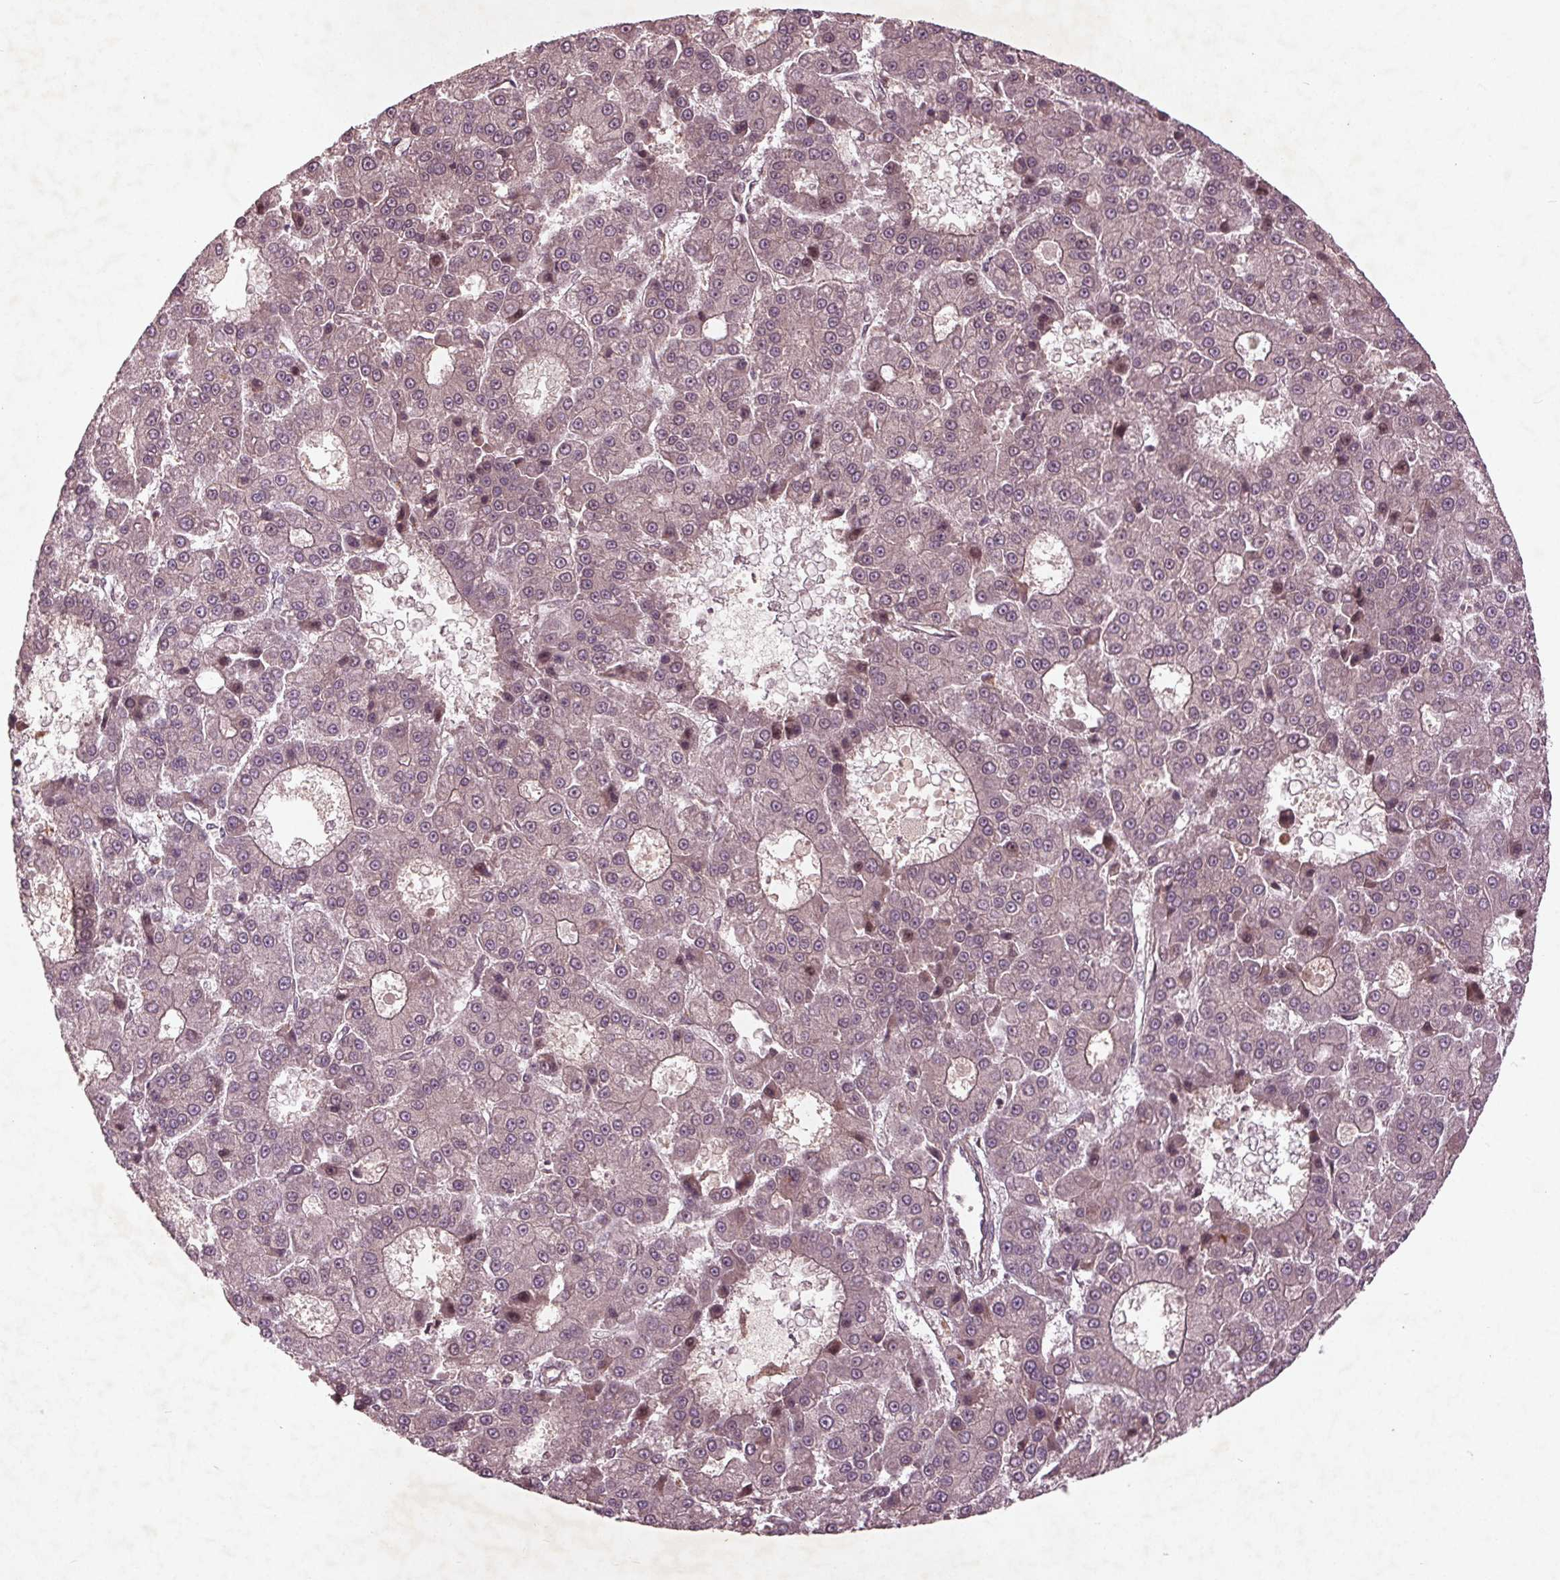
{"staining": {"intensity": "negative", "quantity": "none", "location": "none"}, "tissue": "liver cancer", "cell_type": "Tumor cells", "image_type": "cancer", "snomed": [{"axis": "morphology", "description": "Carcinoma, Hepatocellular, NOS"}, {"axis": "topography", "description": "Liver"}], "caption": "Immunohistochemistry histopathology image of neoplastic tissue: liver cancer (hepatocellular carcinoma) stained with DAB exhibits no significant protein staining in tumor cells.", "gene": "CDKL4", "patient": {"sex": "male", "age": 70}}